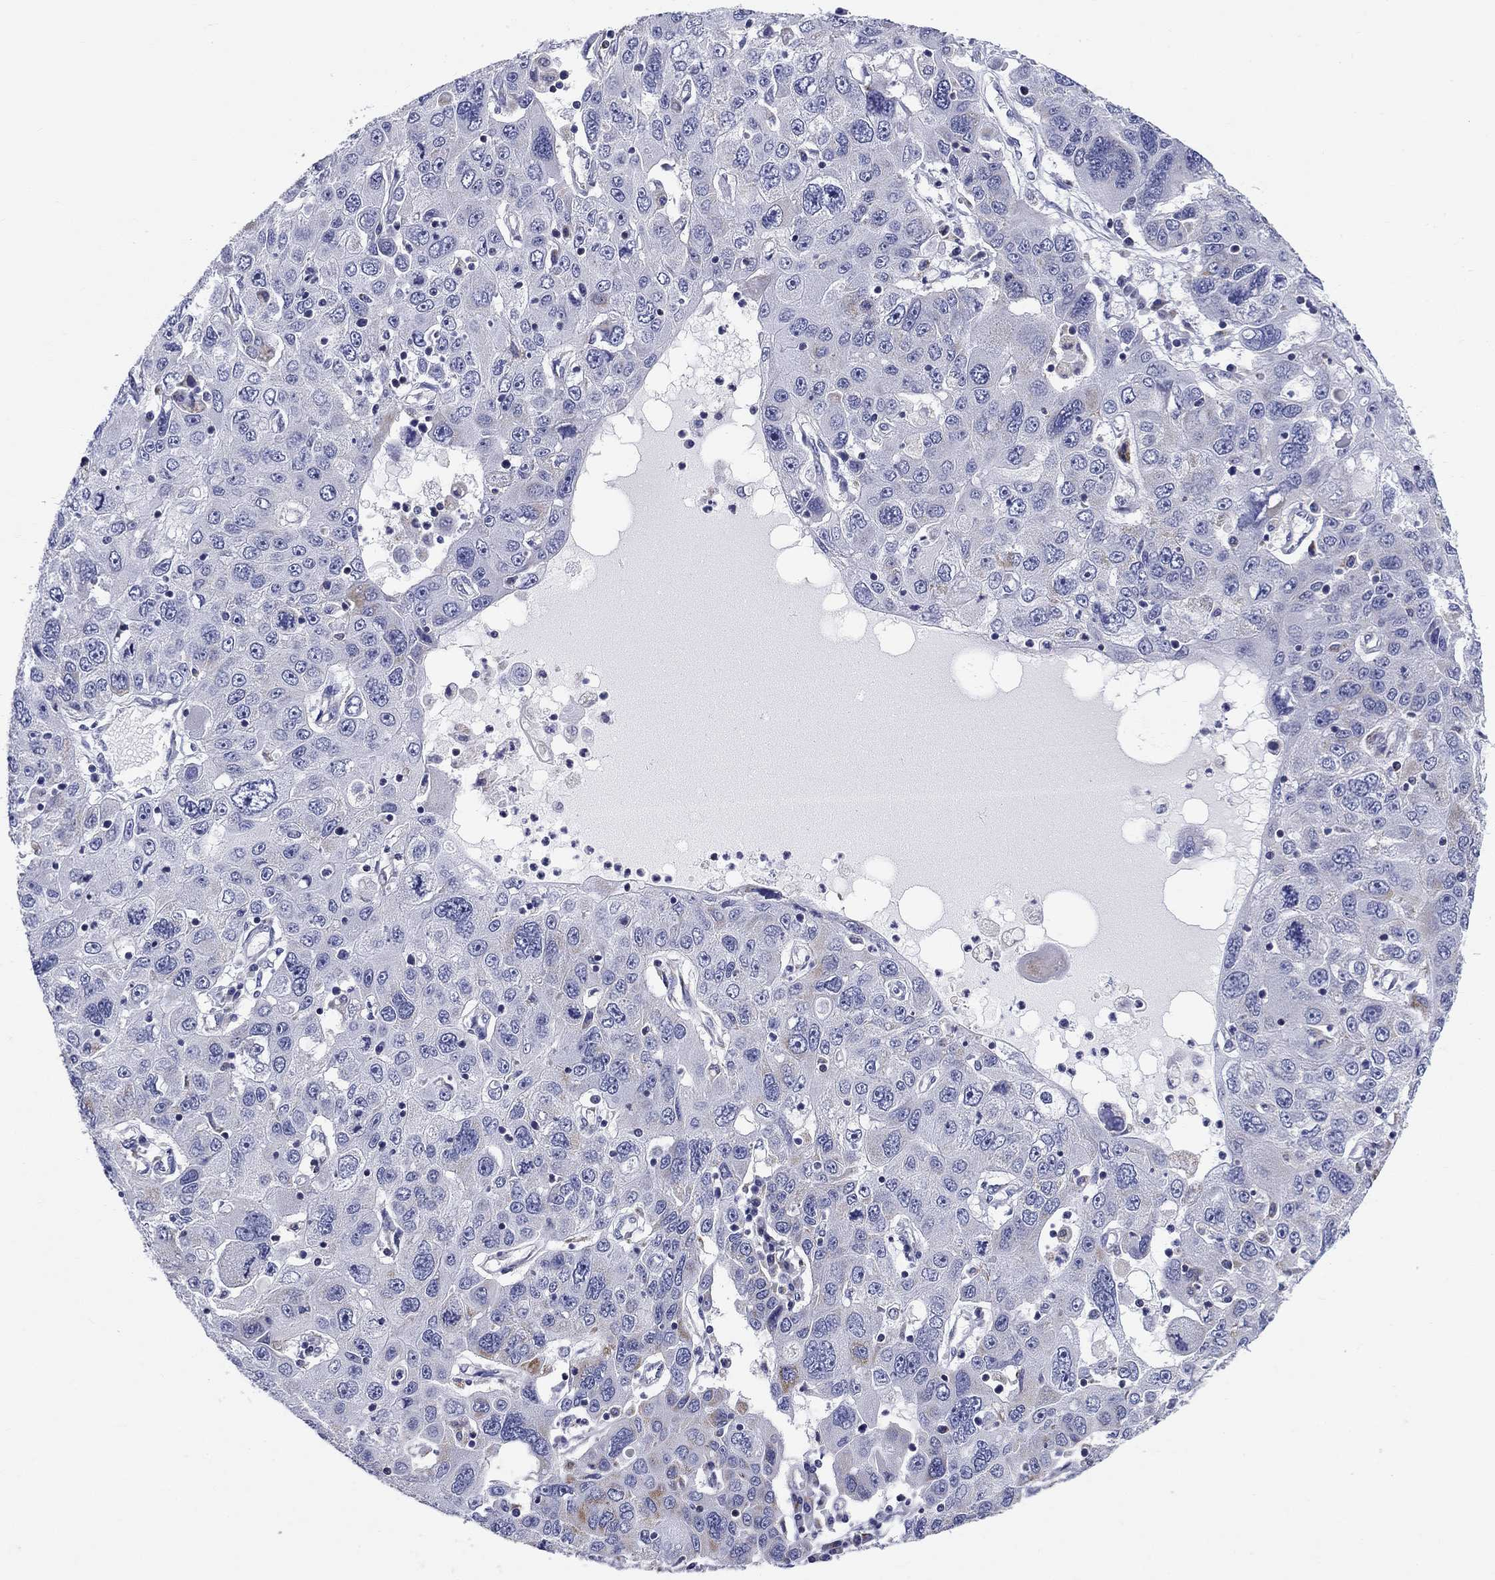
{"staining": {"intensity": "negative", "quantity": "none", "location": "none"}, "tissue": "stomach cancer", "cell_type": "Tumor cells", "image_type": "cancer", "snomed": [{"axis": "morphology", "description": "Adenocarcinoma, NOS"}, {"axis": "topography", "description": "Stomach"}], "caption": "Immunohistochemical staining of stomach adenocarcinoma shows no significant positivity in tumor cells.", "gene": "UPB1", "patient": {"sex": "male", "age": 56}}